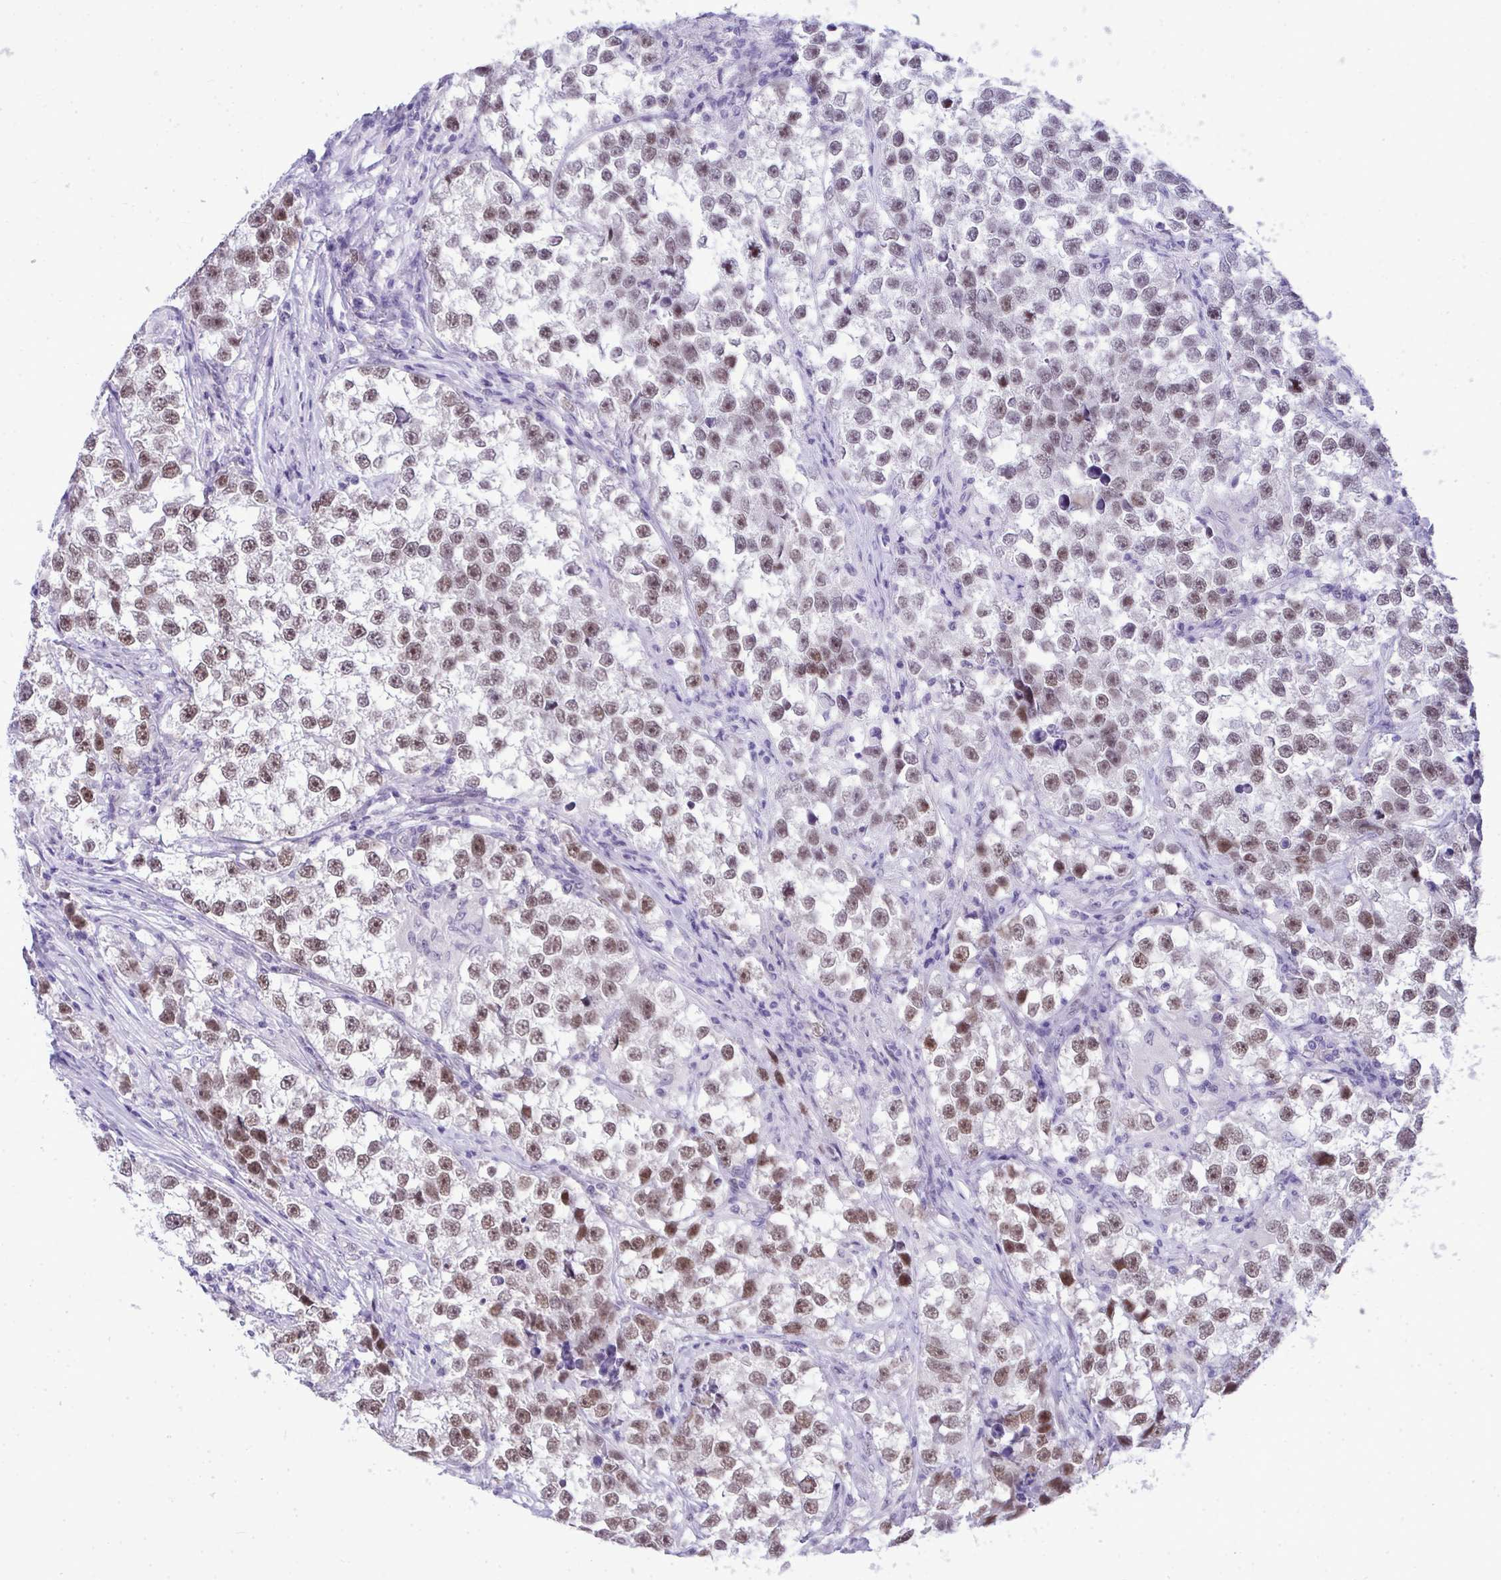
{"staining": {"intensity": "moderate", "quantity": ">75%", "location": "nuclear"}, "tissue": "testis cancer", "cell_type": "Tumor cells", "image_type": "cancer", "snomed": [{"axis": "morphology", "description": "Seminoma, NOS"}, {"axis": "topography", "description": "Testis"}], "caption": "Testis cancer (seminoma) stained for a protein (brown) exhibits moderate nuclear positive positivity in about >75% of tumor cells.", "gene": "TEAD4", "patient": {"sex": "male", "age": 46}}